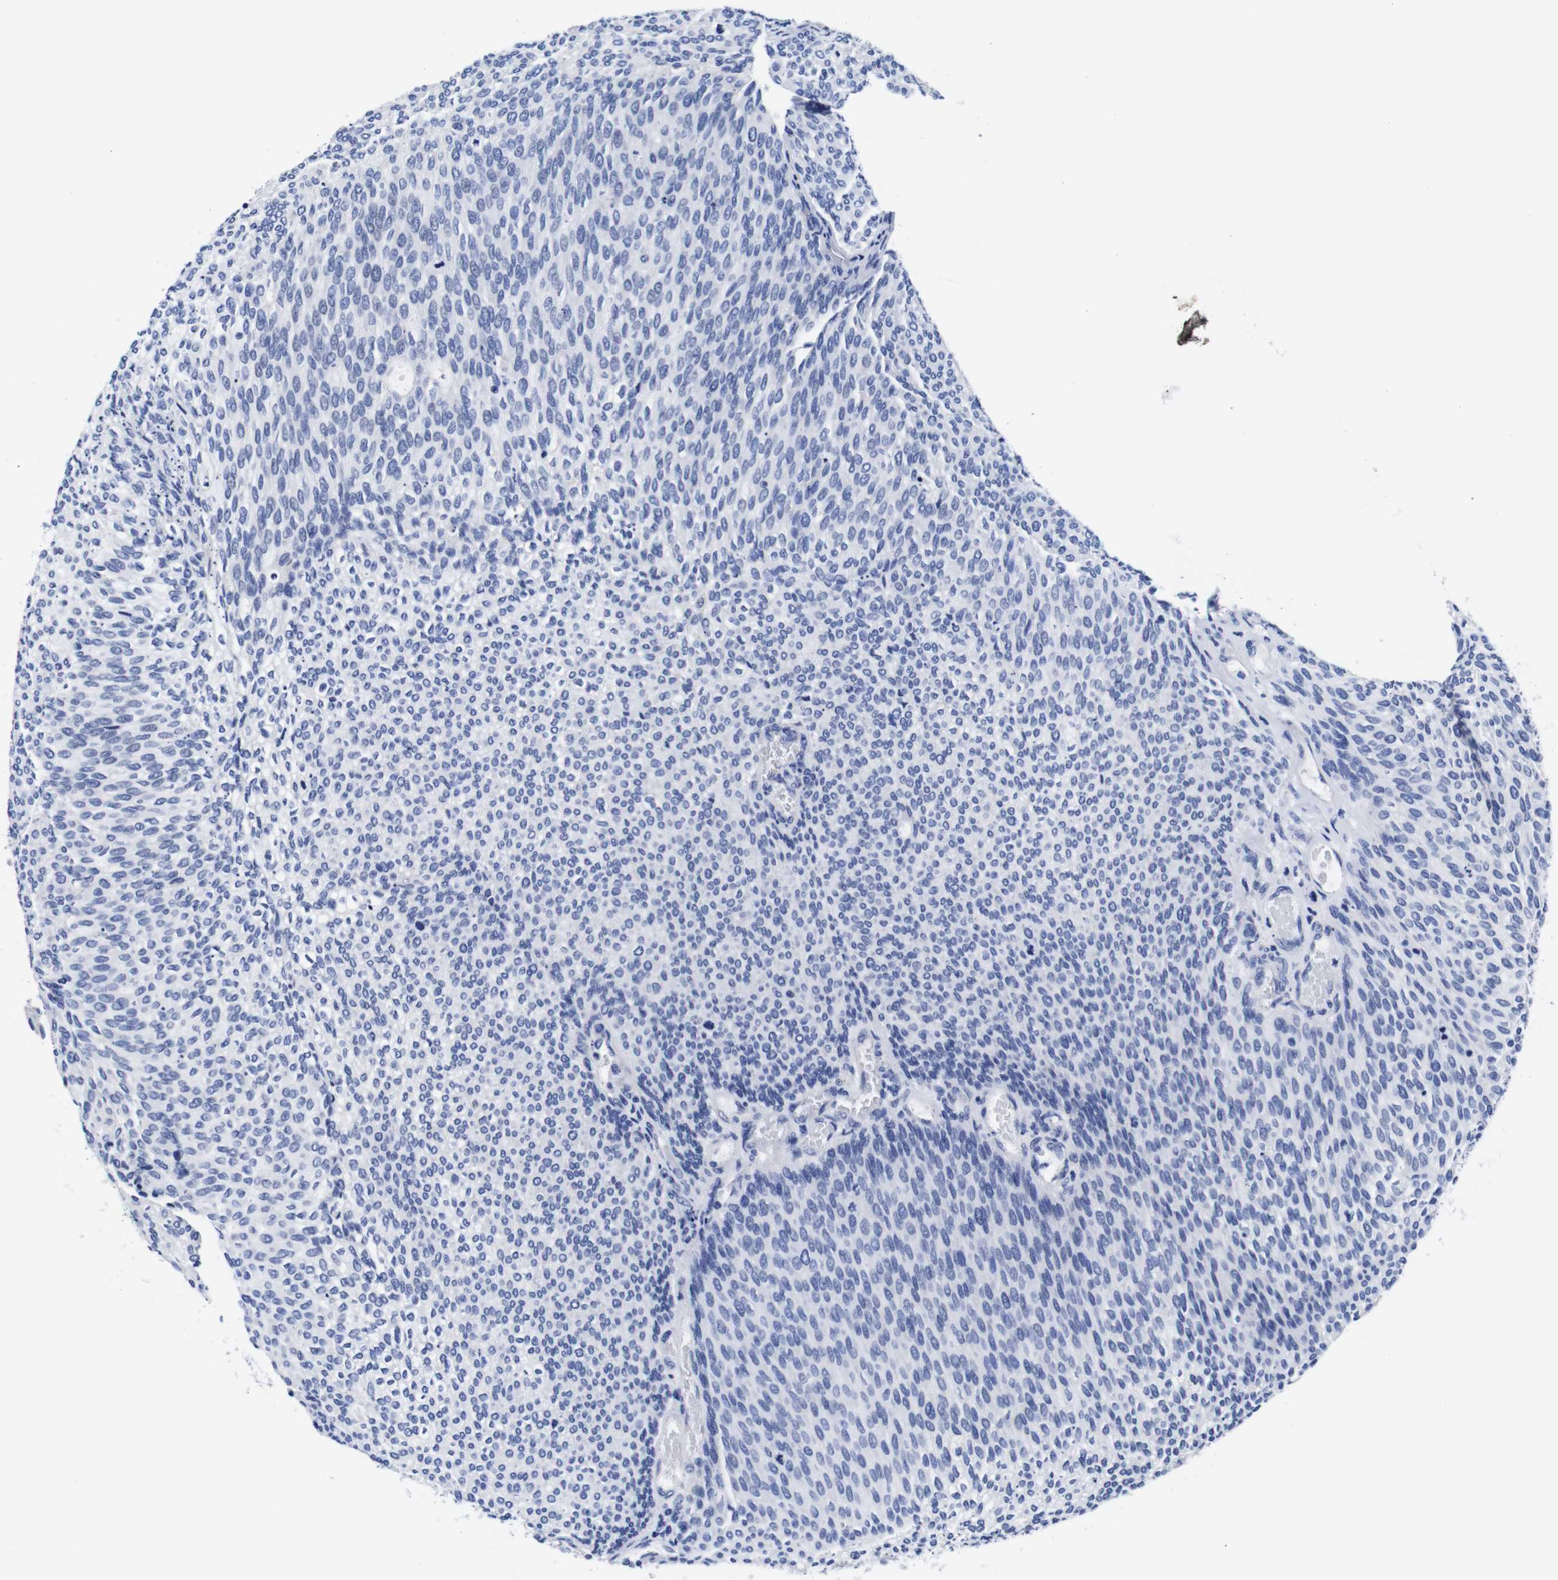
{"staining": {"intensity": "negative", "quantity": "none", "location": "none"}, "tissue": "urothelial cancer", "cell_type": "Tumor cells", "image_type": "cancer", "snomed": [{"axis": "morphology", "description": "Urothelial carcinoma, Low grade"}, {"axis": "topography", "description": "Urinary bladder"}], "caption": "An image of urothelial cancer stained for a protein shows no brown staining in tumor cells.", "gene": "CLEC4G", "patient": {"sex": "female", "age": 79}}